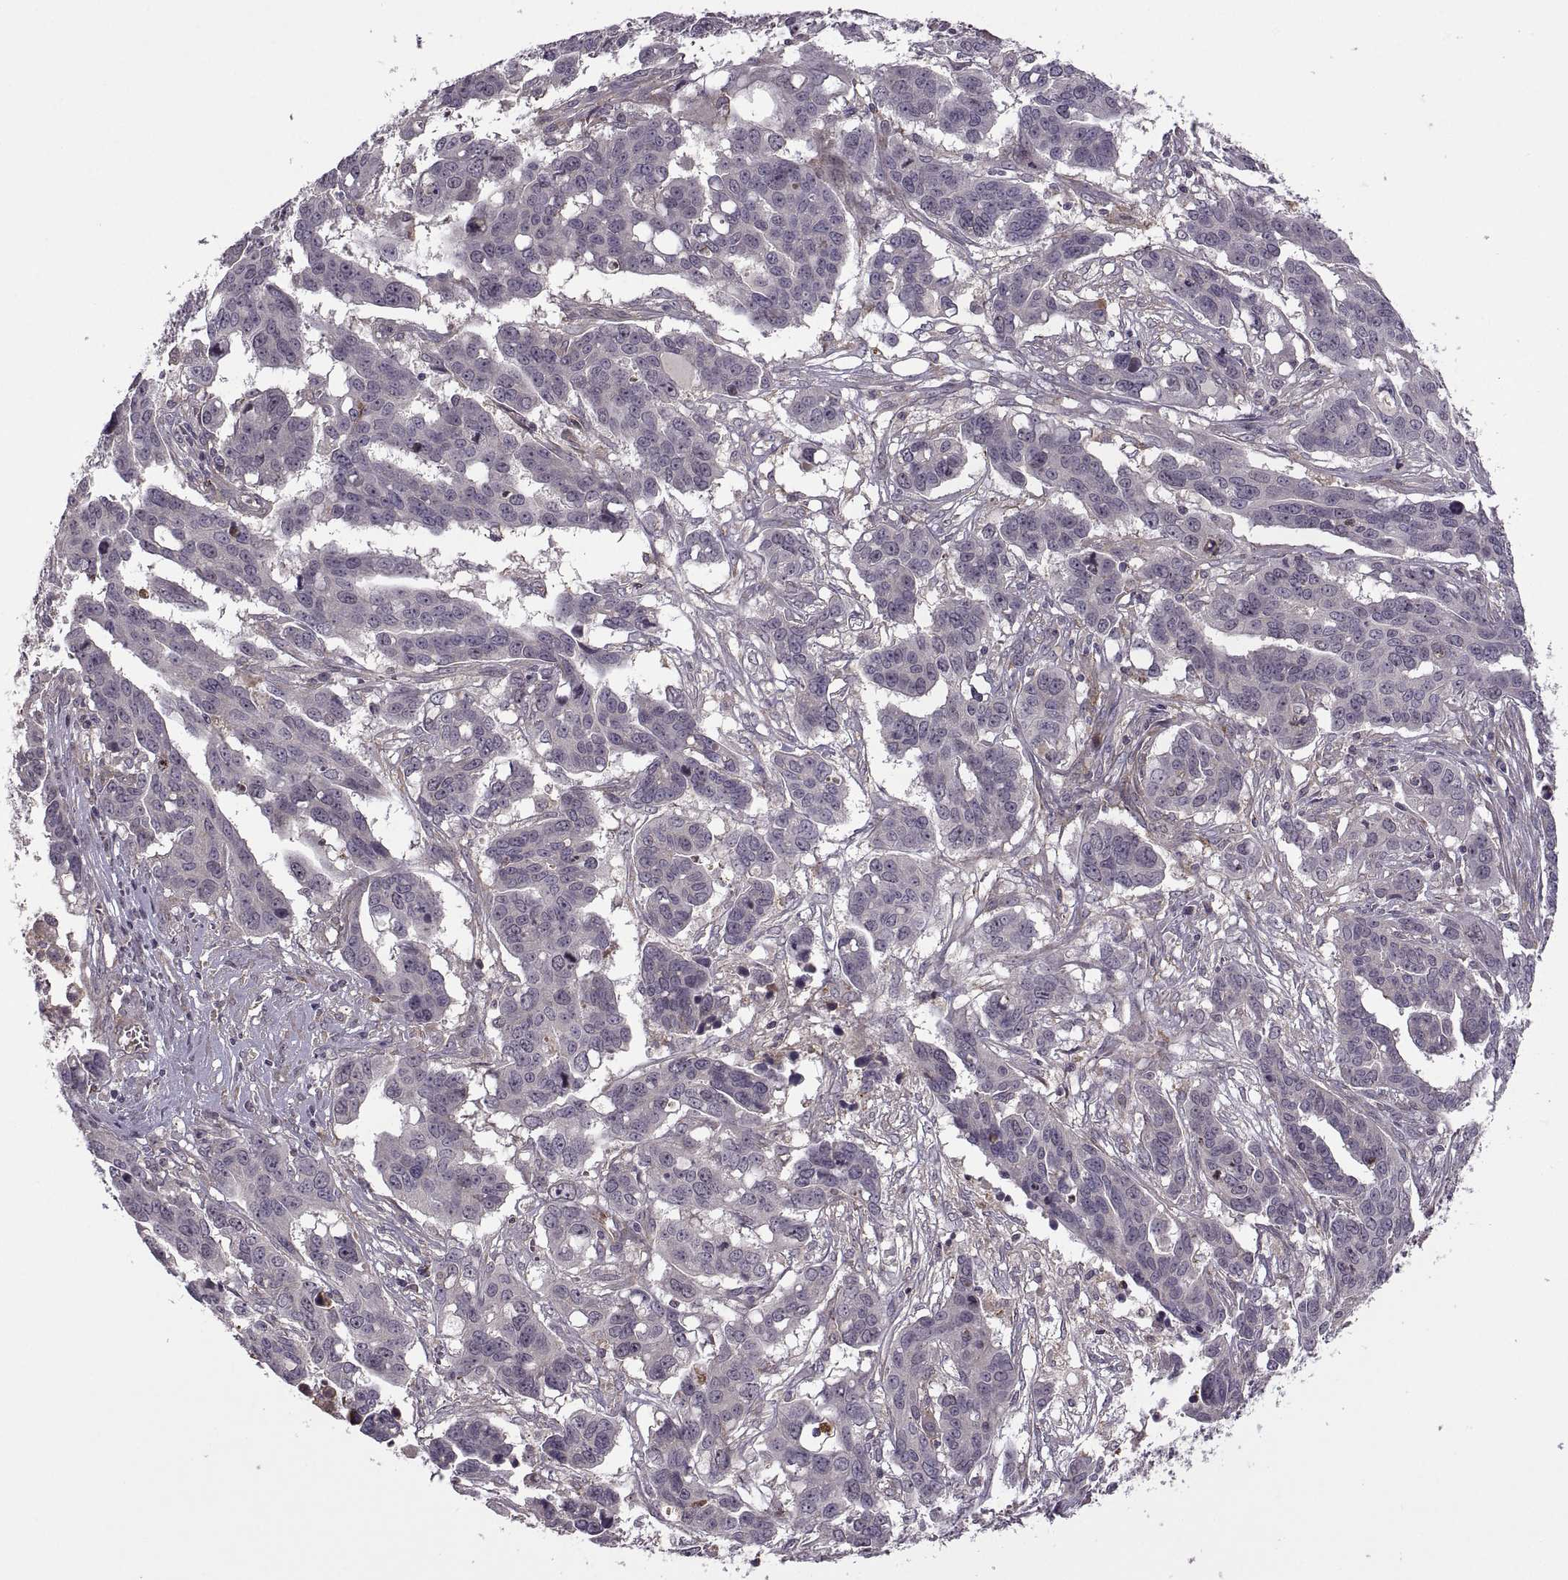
{"staining": {"intensity": "negative", "quantity": "none", "location": "none"}, "tissue": "ovarian cancer", "cell_type": "Tumor cells", "image_type": "cancer", "snomed": [{"axis": "morphology", "description": "Carcinoma, endometroid"}, {"axis": "topography", "description": "Ovary"}], "caption": "The image displays no staining of tumor cells in ovarian cancer.", "gene": "PIERCE1", "patient": {"sex": "female", "age": 78}}